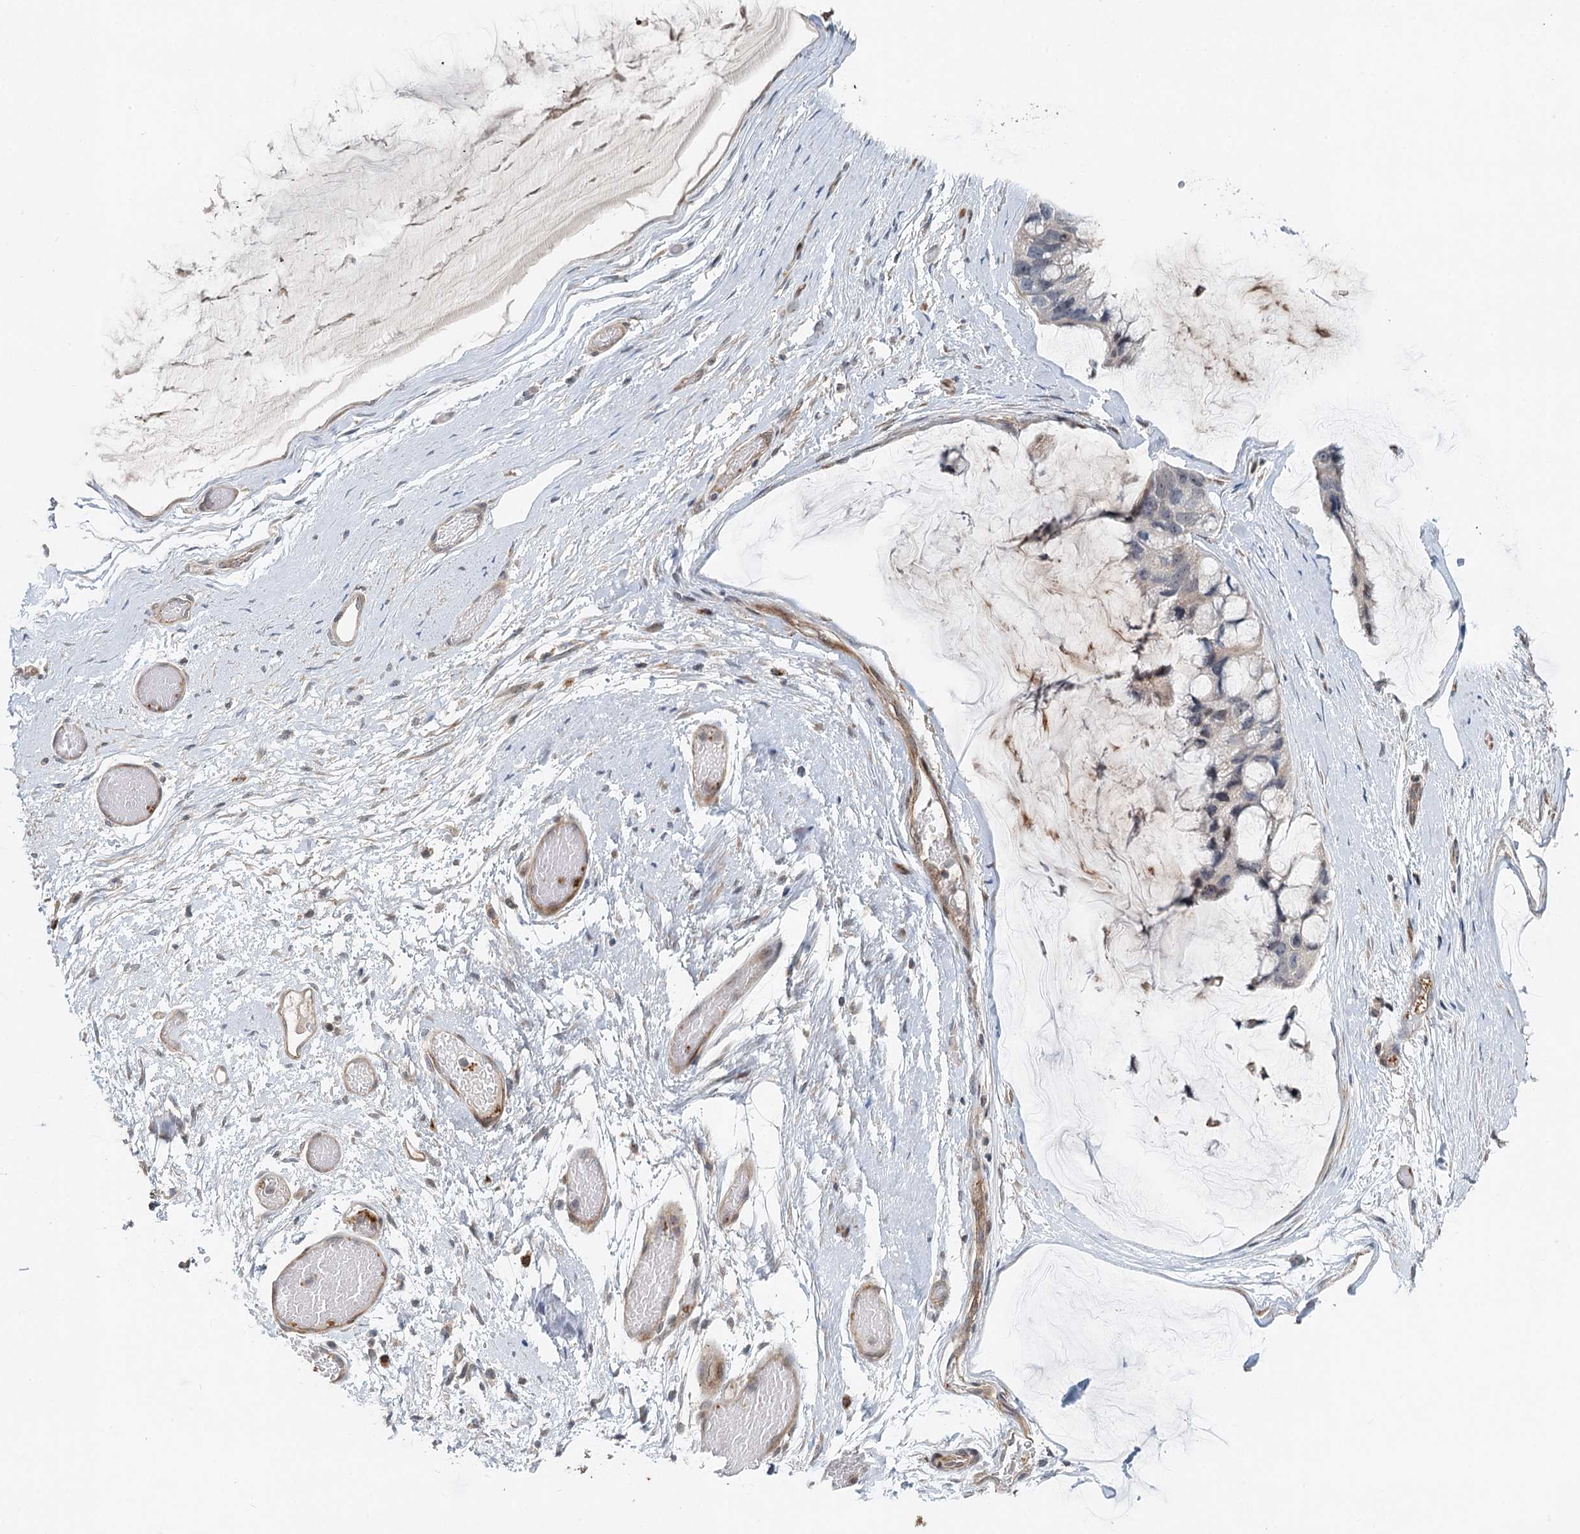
{"staining": {"intensity": "negative", "quantity": "none", "location": "none"}, "tissue": "ovarian cancer", "cell_type": "Tumor cells", "image_type": "cancer", "snomed": [{"axis": "morphology", "description": "Cystadenocarcinoma, mucinous, NOS"}, {"axis": "topography", "description": "Ovary"}], "caption": "A histopathology image of human mucinous cystadenocarcinoma (ovarian) is negative for staining in tumor cells.", "gene": "RNF111", "patient": {"sex": "female", "age": 39}}